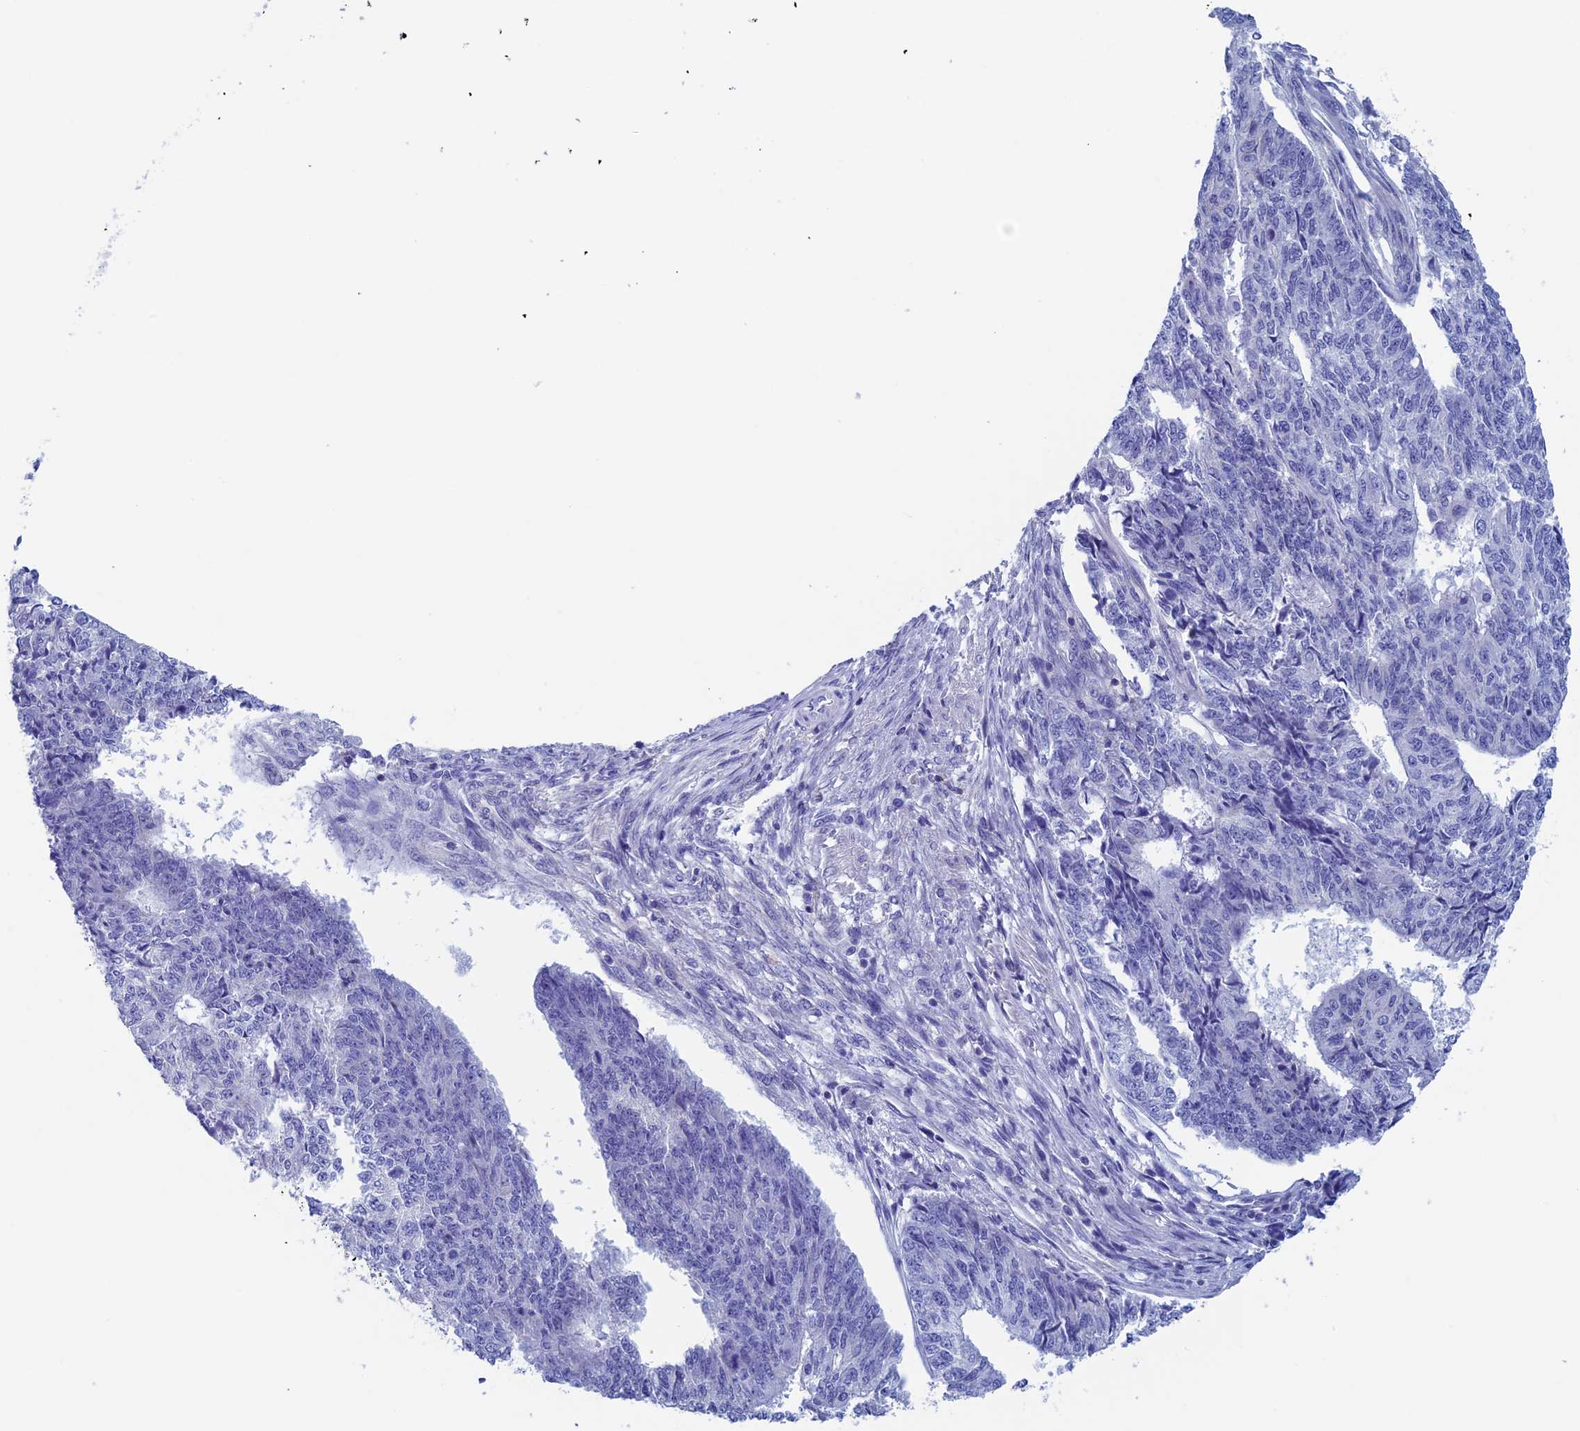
{"staining": {"intensity": "negative", "quantity": "none", "location": "none"}, "tissue": "endometrial cancer", "cell_type": "Tumor cells", "image_type": "cancer", "snomed": [{"axis": "morphology", "description": "Adenocarcinoma, NOS"}, {"axis": "topography", "description": "Endometrium"}], "caption": "The image demonstrates no significant staining in tumor cells of endometrial cancer (adenocarcinoma).", "gene": "SEPTIN1", "patient": {"sex": "female", "age": 32}}